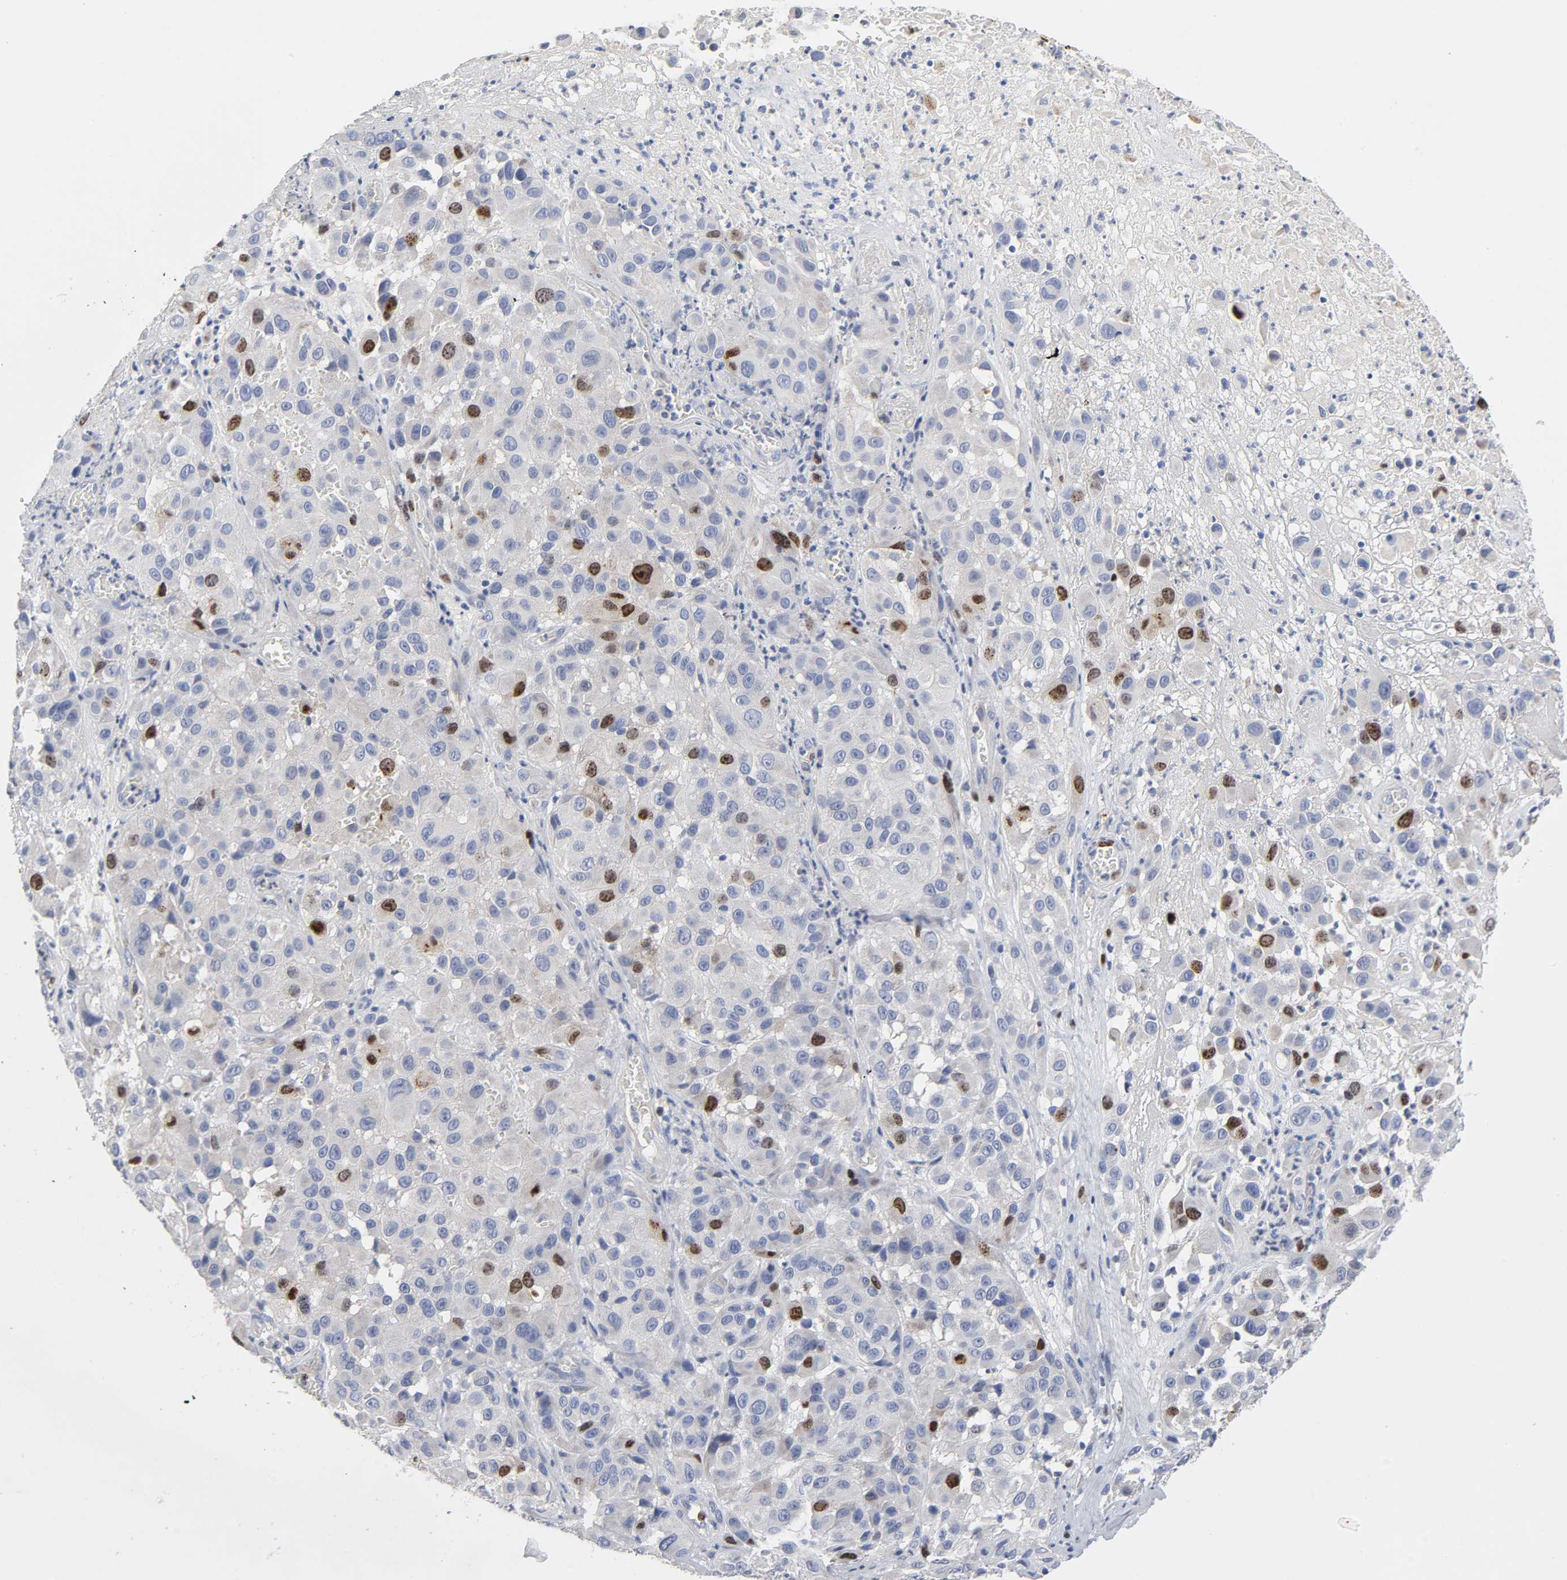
{"staining": {"intensity": "moderate", "quantity": "<25%", "location": "nuclear"}, "tissue": "melanoma", "cell_type": "Tumor cells", "image_type": "cancer", "snomed": [{"axis": "morphology", "description": "Malignant melanoma, NOS"}, {"axis": "topography", "description": "Skin"}], "caption": "Immunohistochemistry (DAB (3,3'-diaminobenzidine)) staining of human malignant melanoma exhibits moderate nuclear protein staining in approximately <25% of tumor cells.", "gene": "BIRC5", "patient": {"sex": "female", "age": 21}}